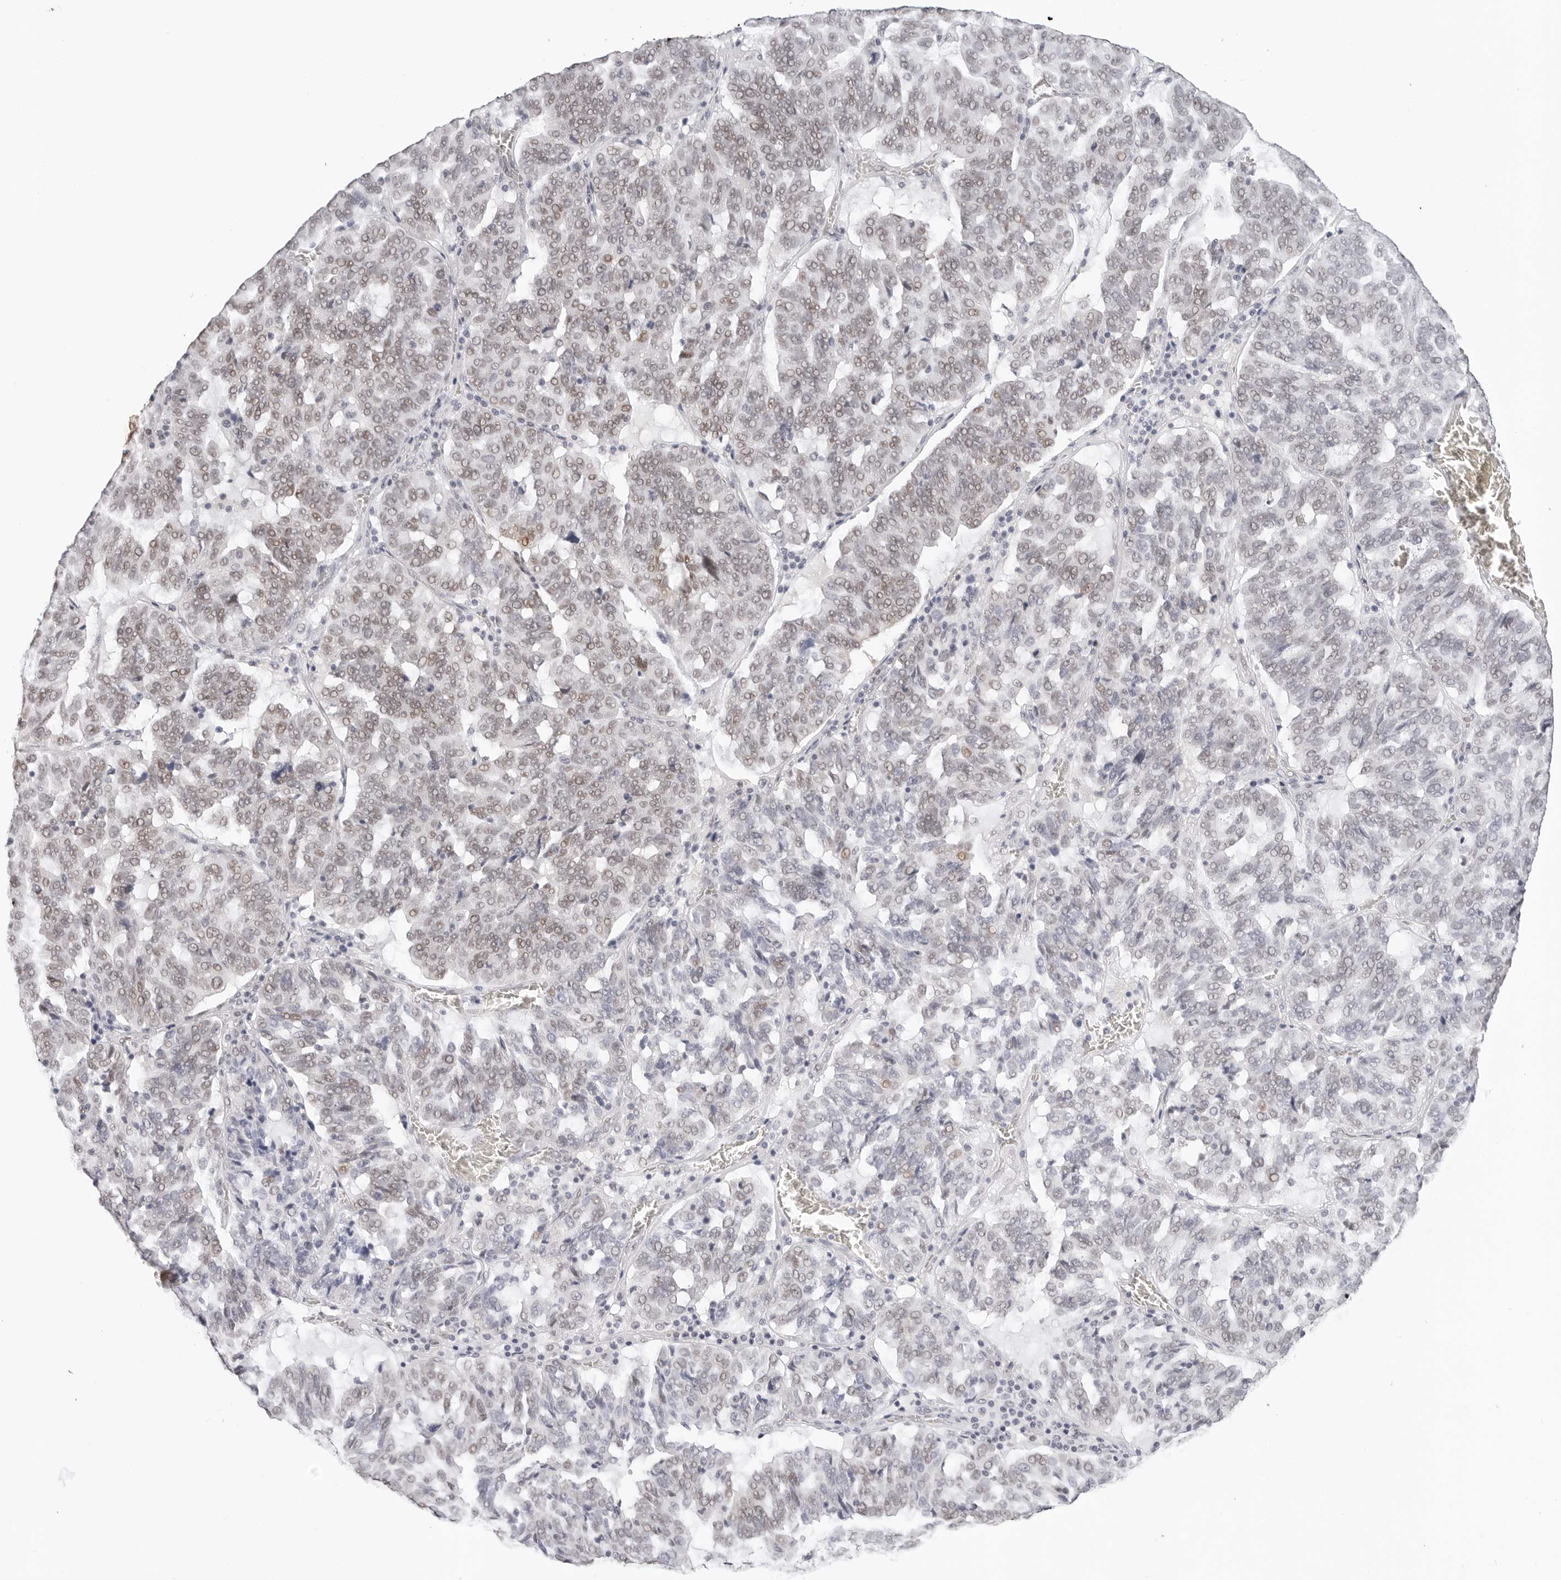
{"staining": {"intensity": "weak", "quantity": "25%-75%", "location": "nuclear"}, "tissue": "ovarian cancer", "cell_type": "Tumor cells", "image_type": "cancer", "snomed": [{"axis": "morphology", "description": "Cystadenocarcinoma, serous, NOS"}, {"axis": "topography", "description": "Ovary"}], "caption": "Immunohistochemical staining of human ovarian serous cystadenocarcinoma reveals low levels of weak nuclear staining in about 25%-75% of tumor cells.", "gene": "TSEN2", "patient": {"sex": "female", "age": 59}}